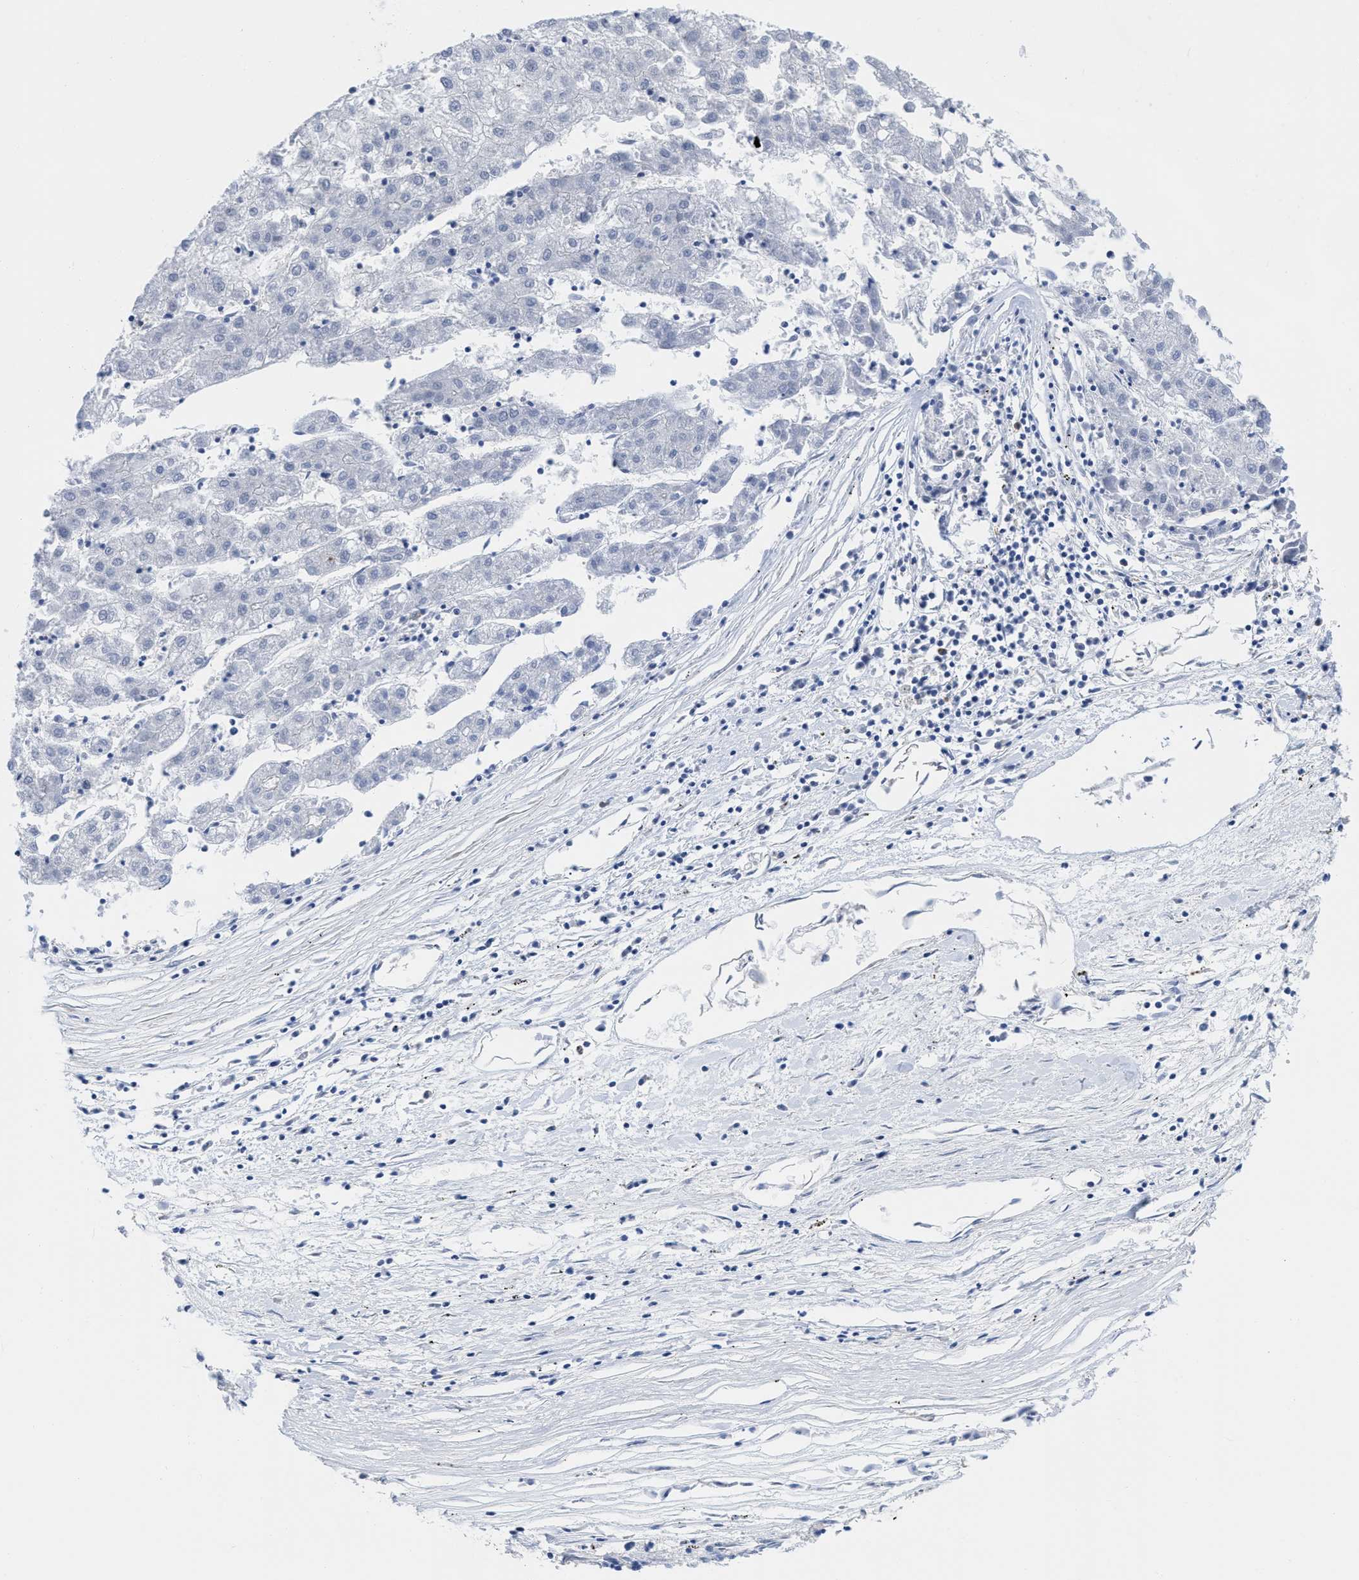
{"staining": {"intensity": "negative", "quantity": "none", "location": "none"}, "tissue": "liver cancer", "cell_type": "Tumor cells", "image_type": "cancer", "snomed": [{"axis": "morphology", "description": "Carcinoma, Hepatocellular, NOS"}, {"axis": "topography", "description": "Liver"}], "caption": "Human liver hepatocellular carcinoma stained for a protein using immunohistochemistry exhibits no expression in tumor cells.", "gene": "ACKR1", "patient": {"sex": "male", "age": 72}}